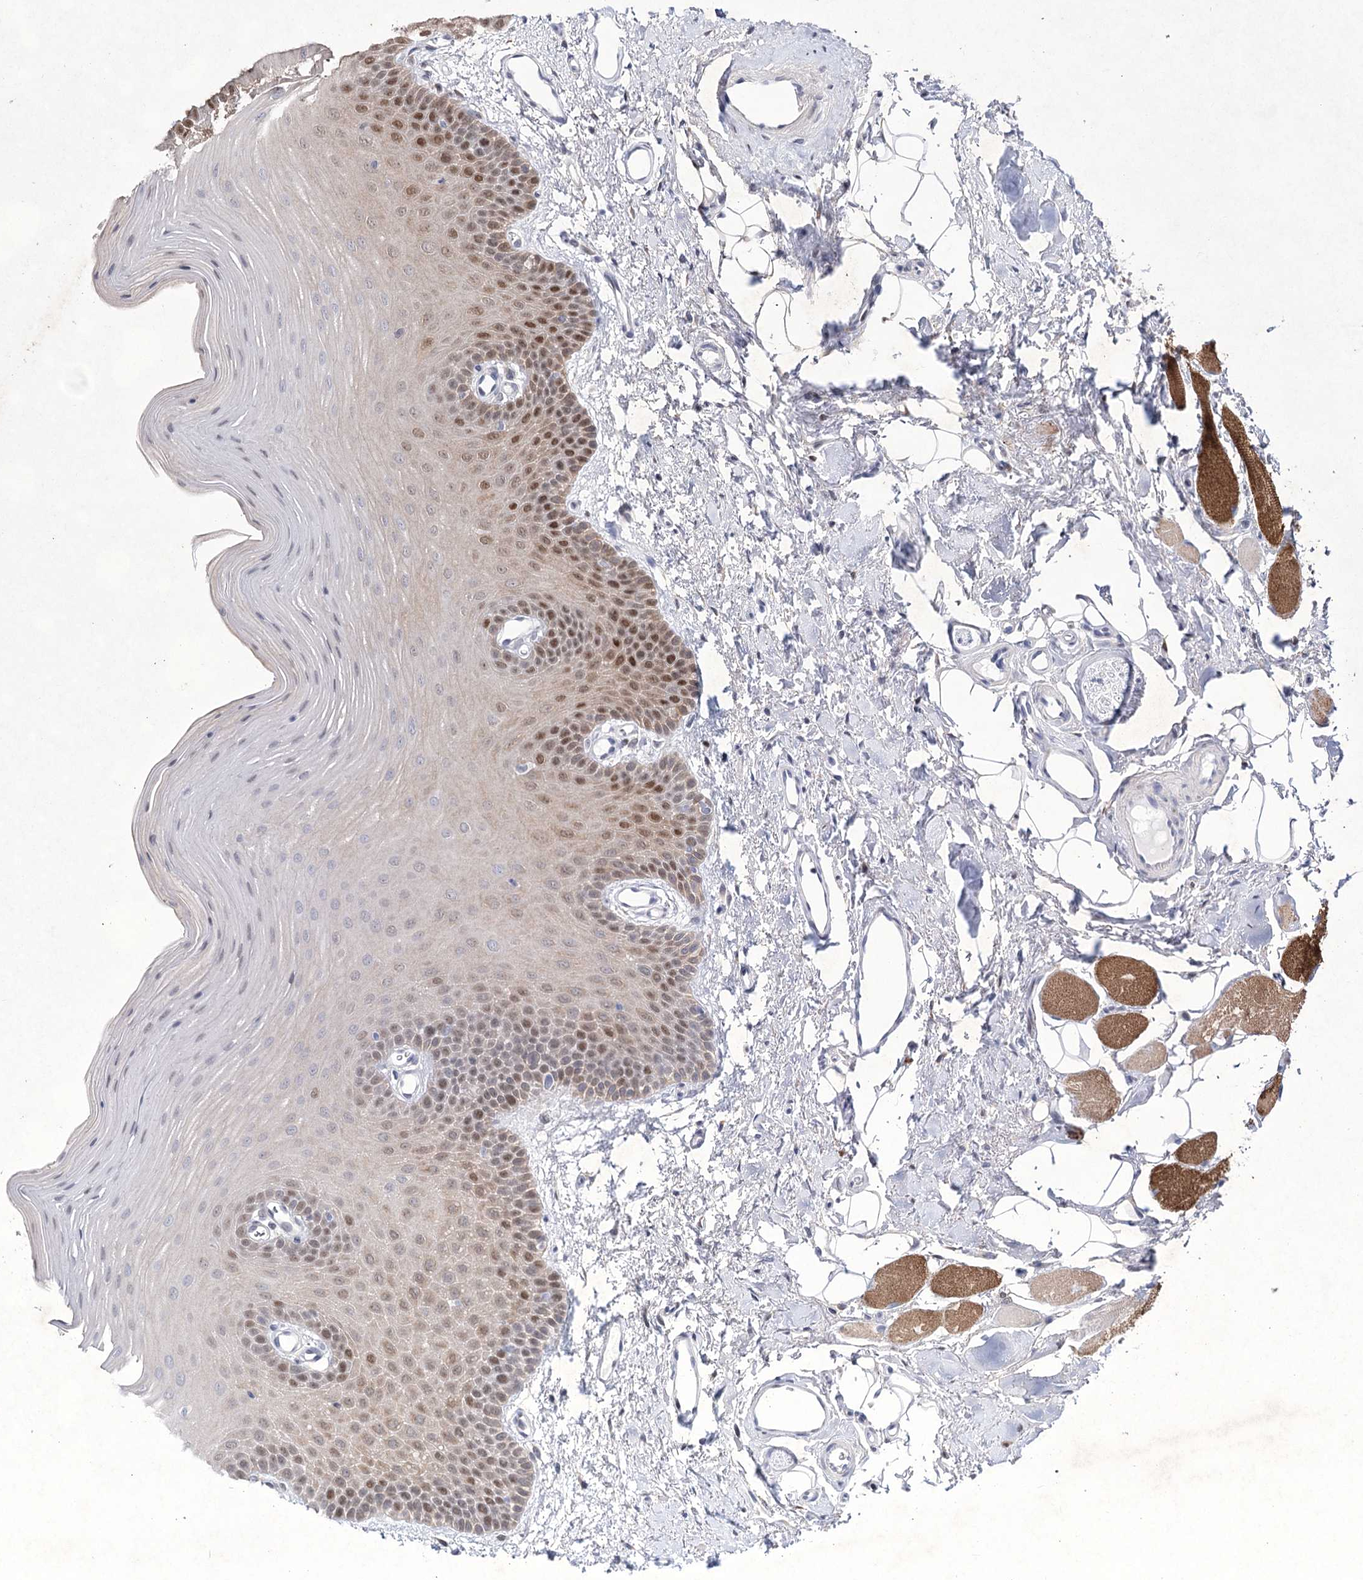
{"staining": {"intensity": "moderate", "quantity": "25%-75%", "location": "nuclear"}, "tissue": "oral mucosa", "cell_type": "Squamous epithelial cells", "image_type": "normal", "snomed": [{"axis": "morphology", "description": "Normal tissue, NOS"}, {"axis": "topography", "description": "Oral tissue"}], "caption": "Normal oral mucosa was stained to show a protein in brown. There is medium levels of moderate nuclear positivity in approximately 25%-75% of squamous epithelial cells.", "gene": "UGDH", "patient": {"sex": "male", "age": 68}}